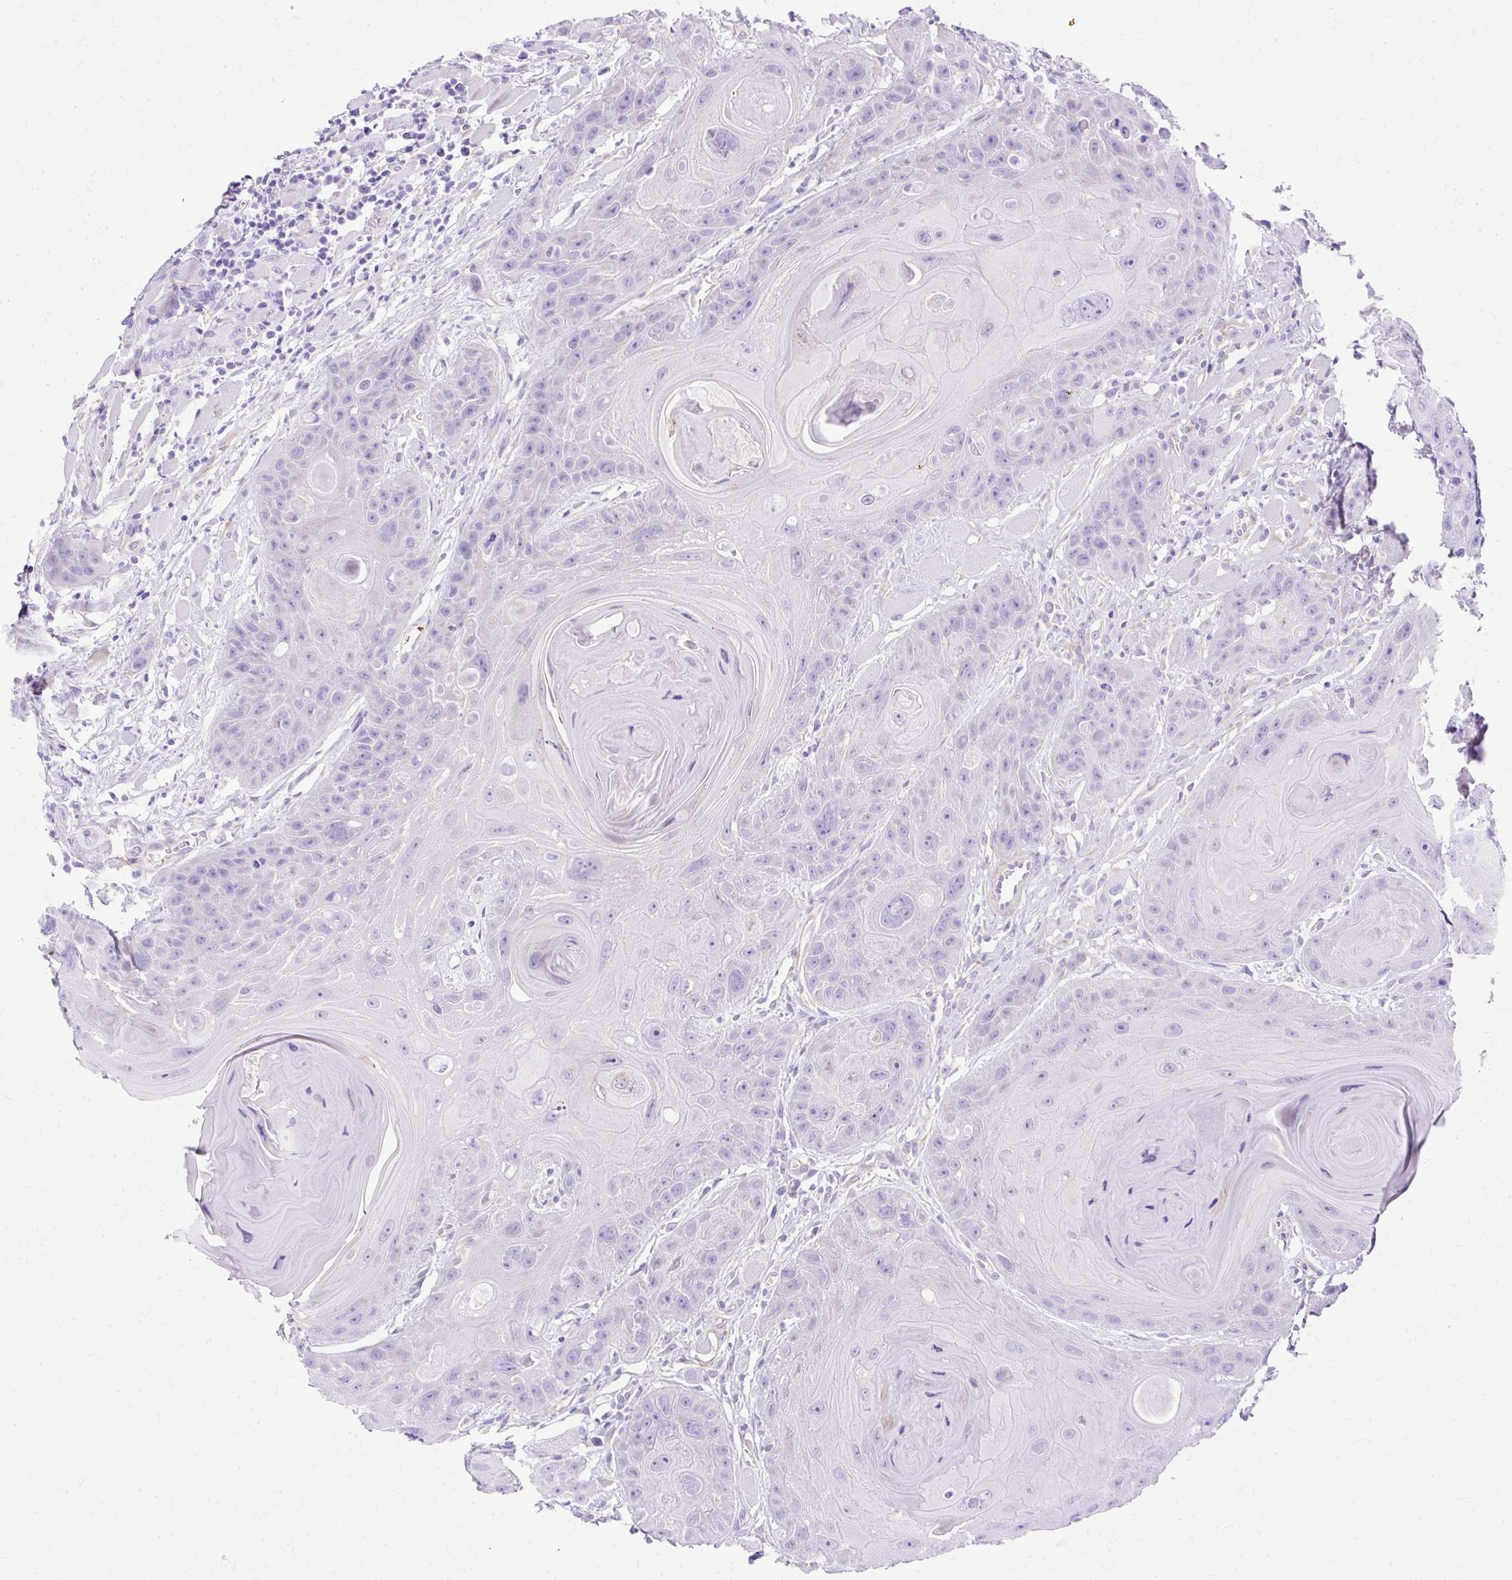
{"staining": {"intensity": "negative", "quantity": "none", "location": "none"}, "tissue": "head and neck cancer", "cell_type": "Tumor cells", "image_type": "cancer", "snomed": [{"axis": "morphology", "description": "Squamous cell carcinoma, NOS"}, {"axis": "topography", "description": "Head-Neck"}], "caption": "Immunohistochemistry image of head and neck cancer (squamous cell carcinoma) stained for a protein (brown), which shows no expression in tumor cells.", "gene": "MYO6", "patient": {"sex": "female", "age": 59}}